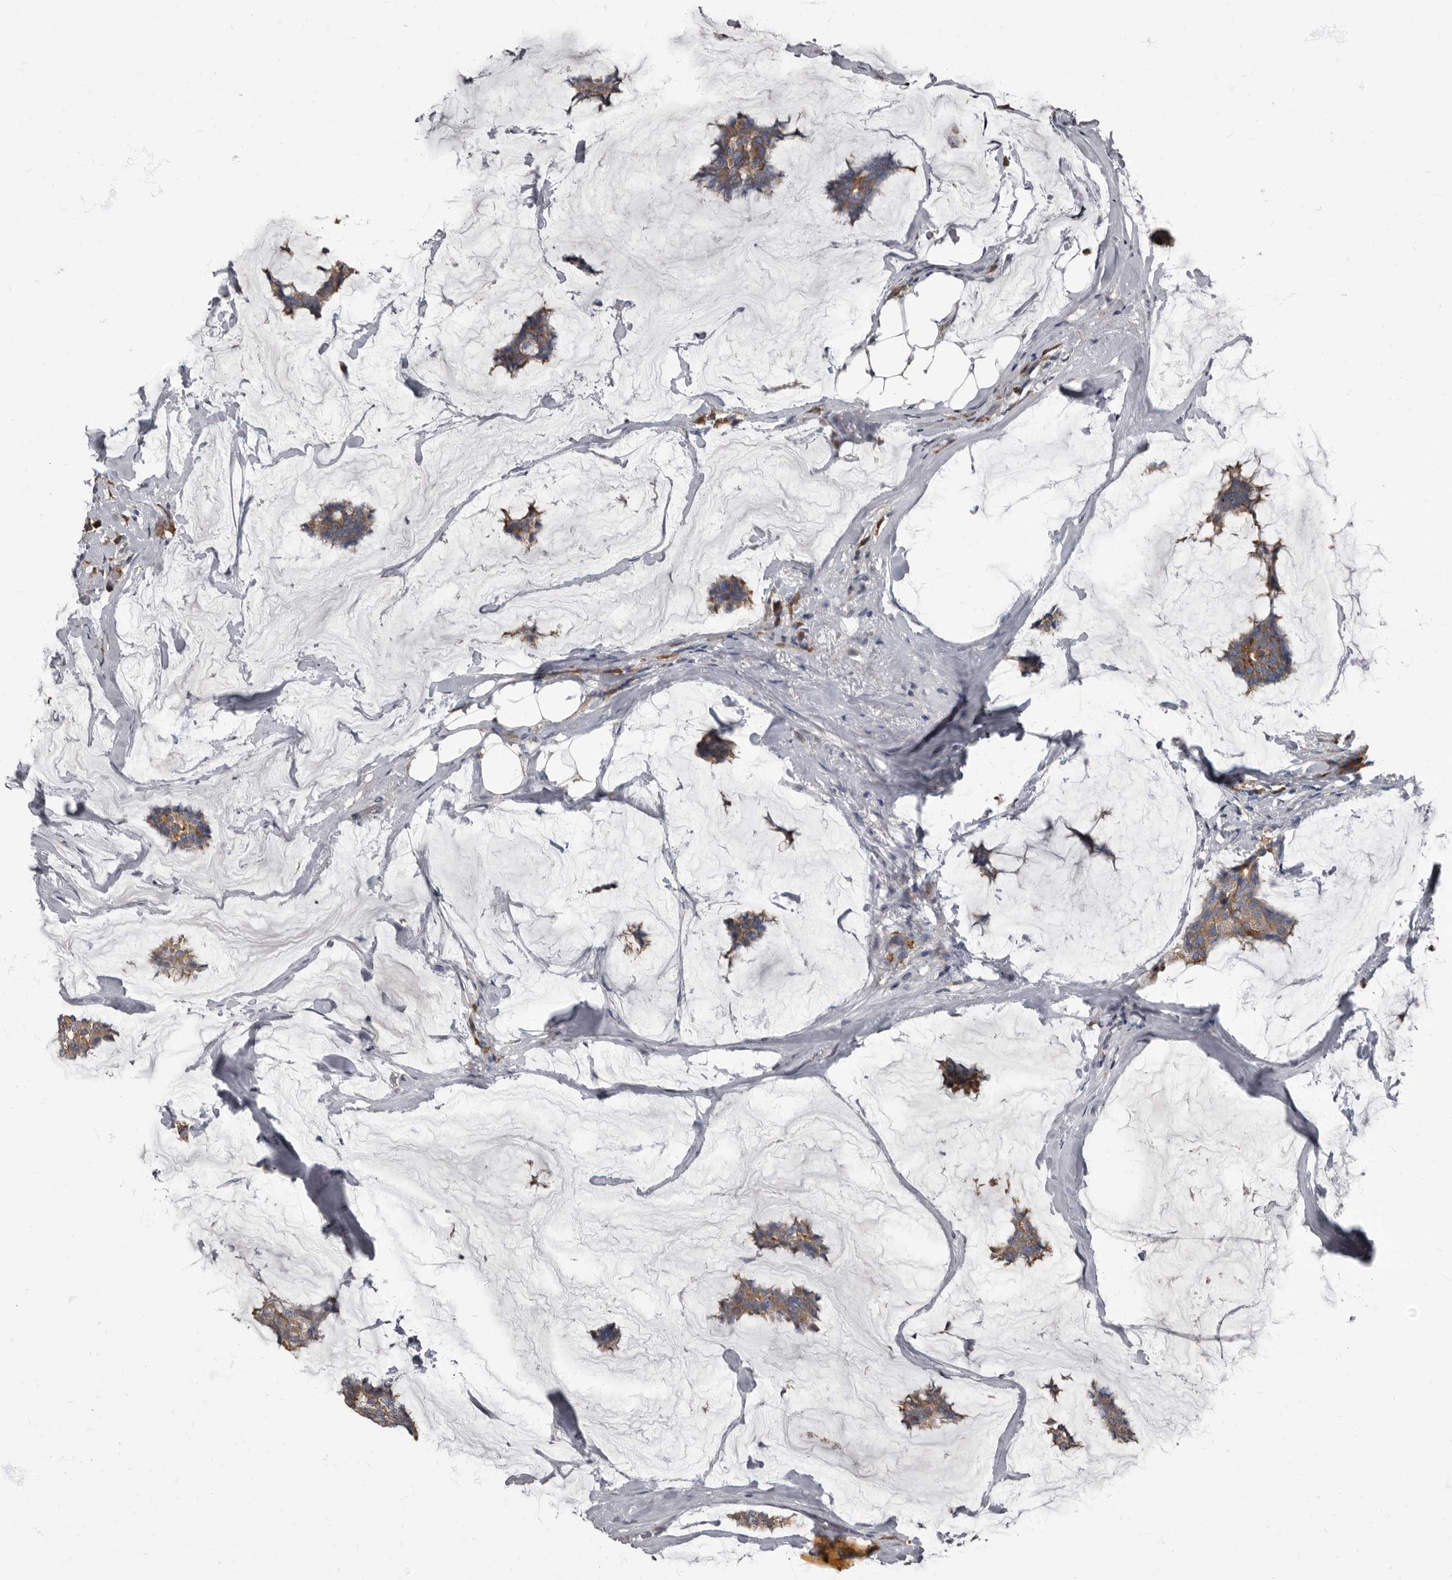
{"staining": {"intensity": "moderate", "quantity": ">75%", "location": "cytoplasmic/membranous"}, "tissue": "breast cancer", "cell_type": "Tumor cells", "image_type": "cancer", "snomed": [{"axis": "morphology", "description": "Duct carcinoma"}, {"axis": "topography", "description": "Breast"}], "caption": "Intraductal carcinoma (breast) was stained to show a protein in brown. There is medium levels of moderate cytoplasmic/membranous positivity in about >75% of tumor cells. (DAB = brown stain, brightfield microscopy at high magnification).", "gene": "TPD52L1", "patient": {"sex": "female", "age": 93}}